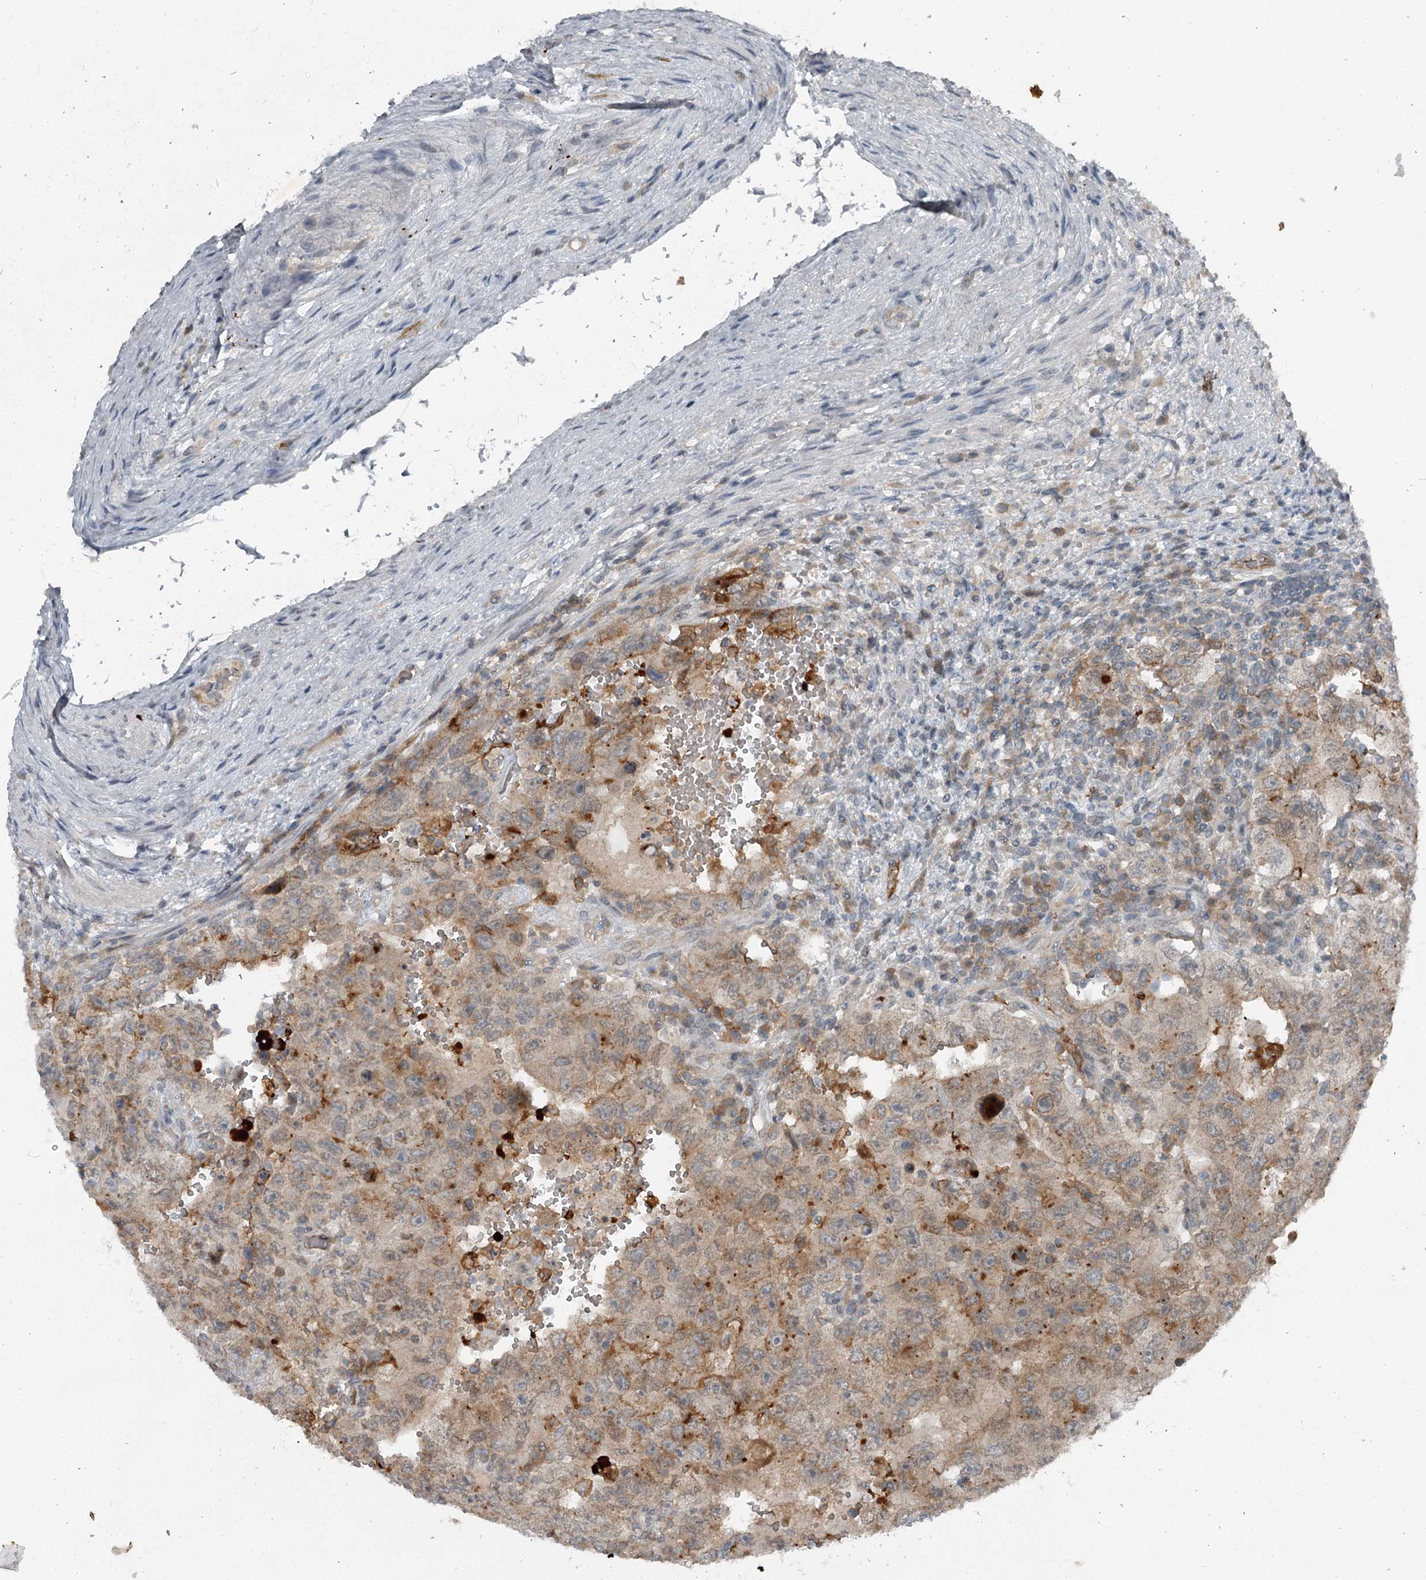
{"staining": {"intensity": "weak", "quantity": "25%-75%", "location": "cytoplasmic/membranous"}, "tissue": "testis cancer", "cell_type": "Tumor cells", "image_type": "cancer", "snomed": [{"axis": "morphology", "description": "Carcinoma, Embryonal, NOS"}, {"axis": "topography", "description": "Testis"}], "caption": "Immunohistochemistry (DAB (3,3'-diaminobenzidine)) staining of testis cancer (embryonal carcinoma) reveals weak cytoplasmic/membranous protein staining in about 25%-75% of tumor cells.", "gene": "SLC39A8", "patient": {"sex": "male", "age": 26}}